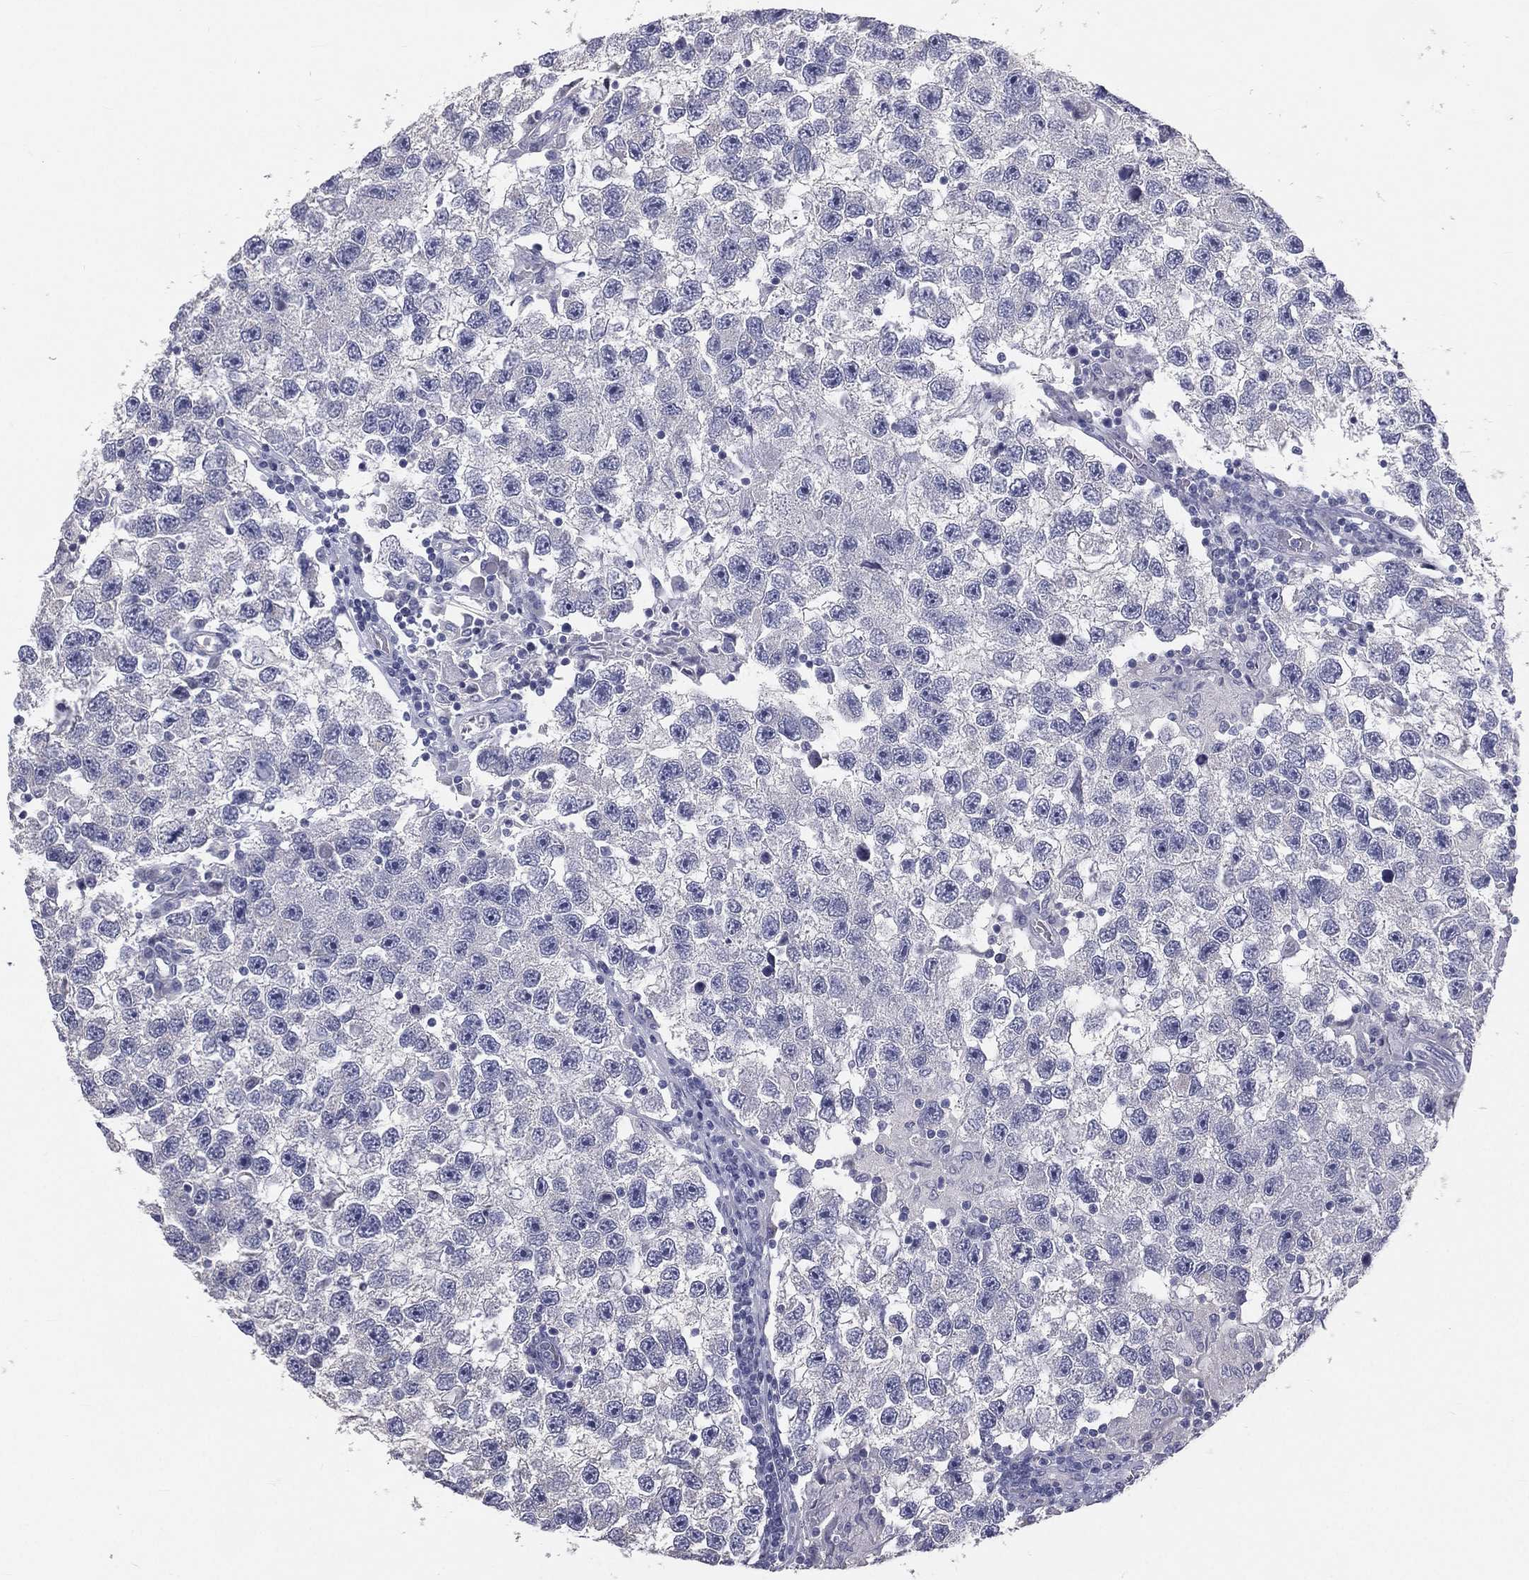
{"staining": {"intensity": "negative", "quantity": "none", "location": "none"}, "tissue": "testis cancer", "cell_type": "Tumor cells", "image_type": "cancer", "snomed": [{"axis": "morphology", "description": "Seminoma, NOS"}, {"axis": "topography", "description": "Testis"}], "caption": "Immunohistochemical staining of human testis cancer (seminoma) demonstrates no significant positivity in tumor cells.", "gene": "MUC13", "patient": {"sex": "male", "age": 26}}